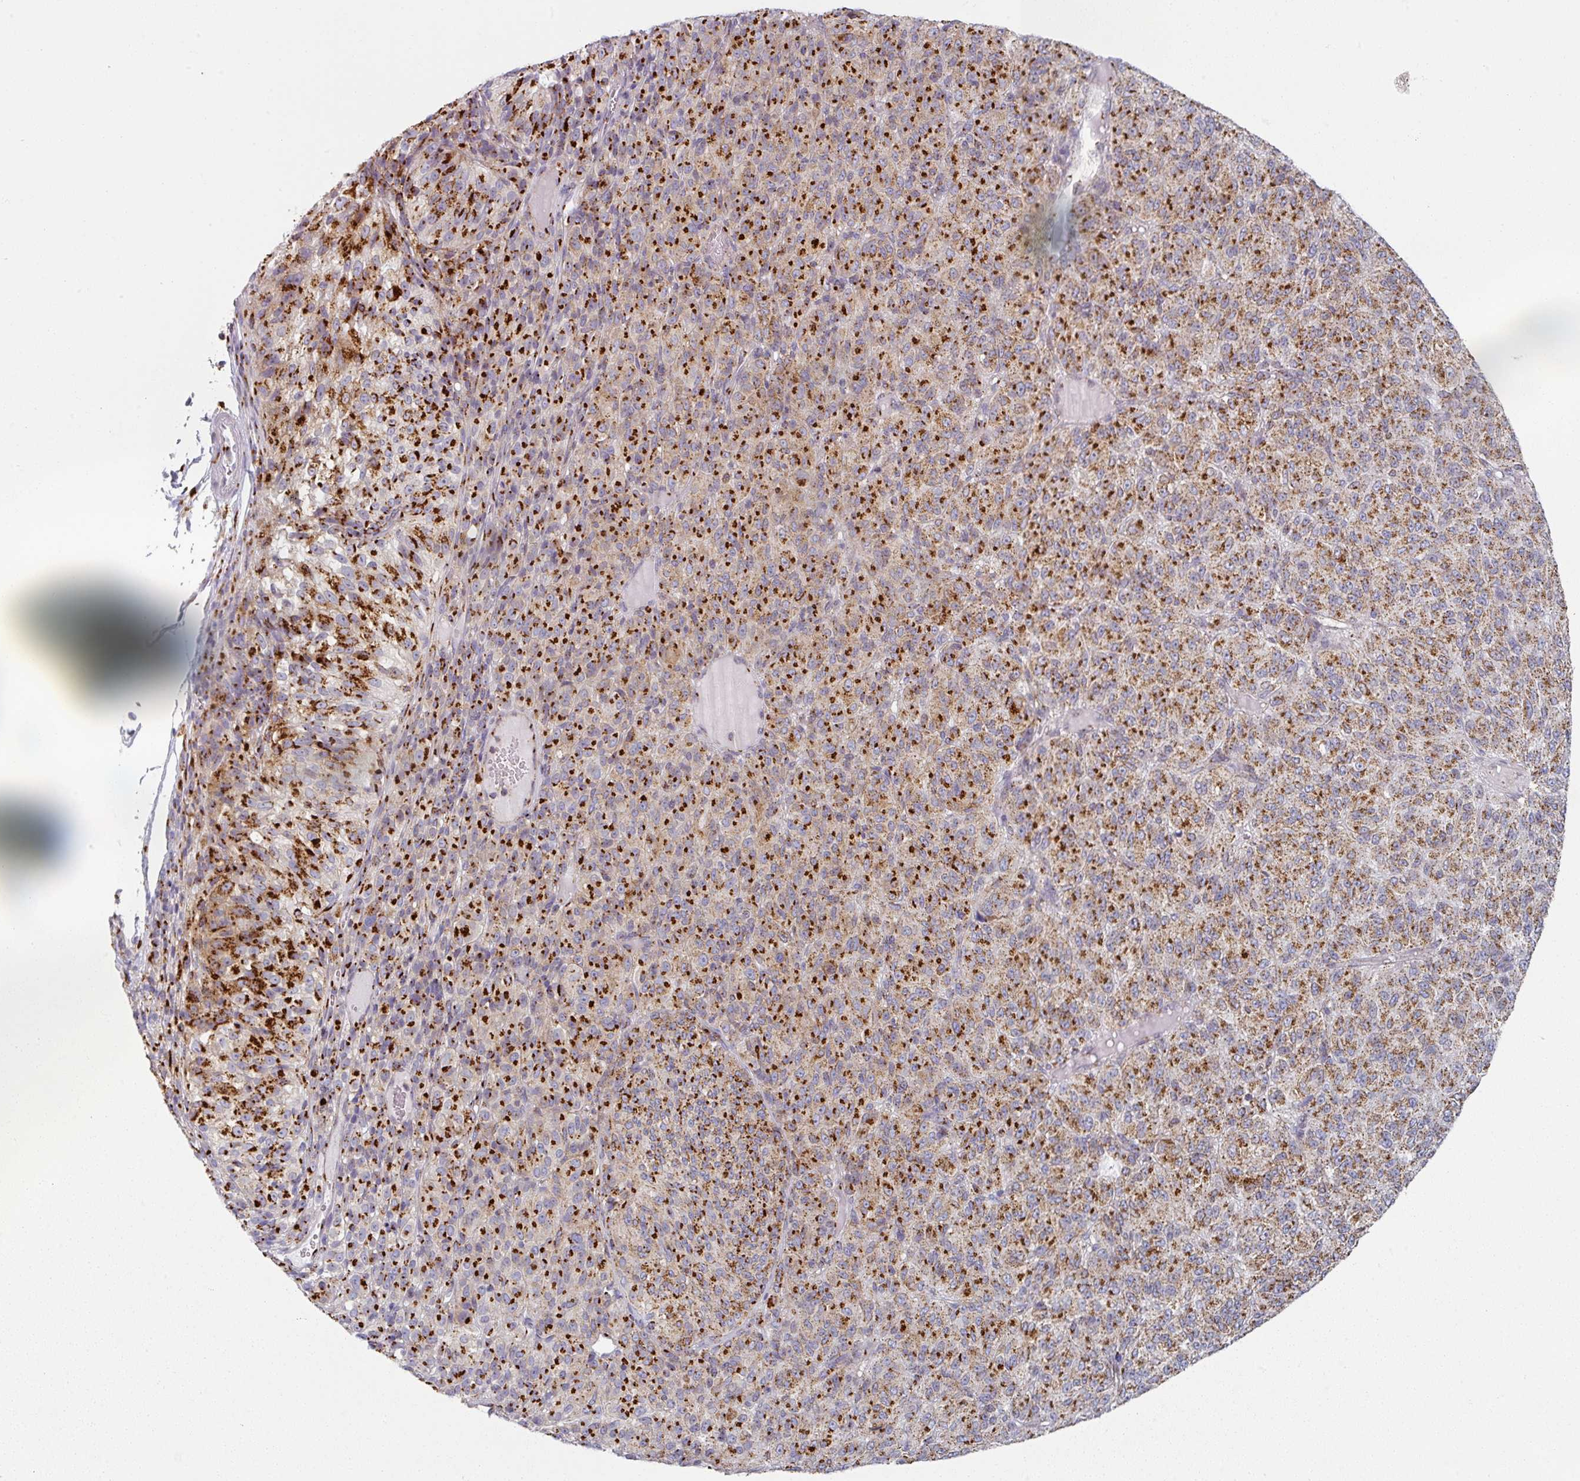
{"staining": {"intensity": "strong", "quantity": ">75%", "location": "cytoplasmic/membranous"}, "tissue": "melanoma", "cell_type": "Tumor cells", "image_type": "cancer", "snomed": [{"axis": "morphology", "description": "Malignant melanoma, Metastatic site"}, {"axis": "topography", "description": "Brain"}], "caption": "Melanoma stained with a protein marker displays strong staining in tumor cells.", "gene": "CCDC85B", "patient": {"sex": "female", "age": 56}}